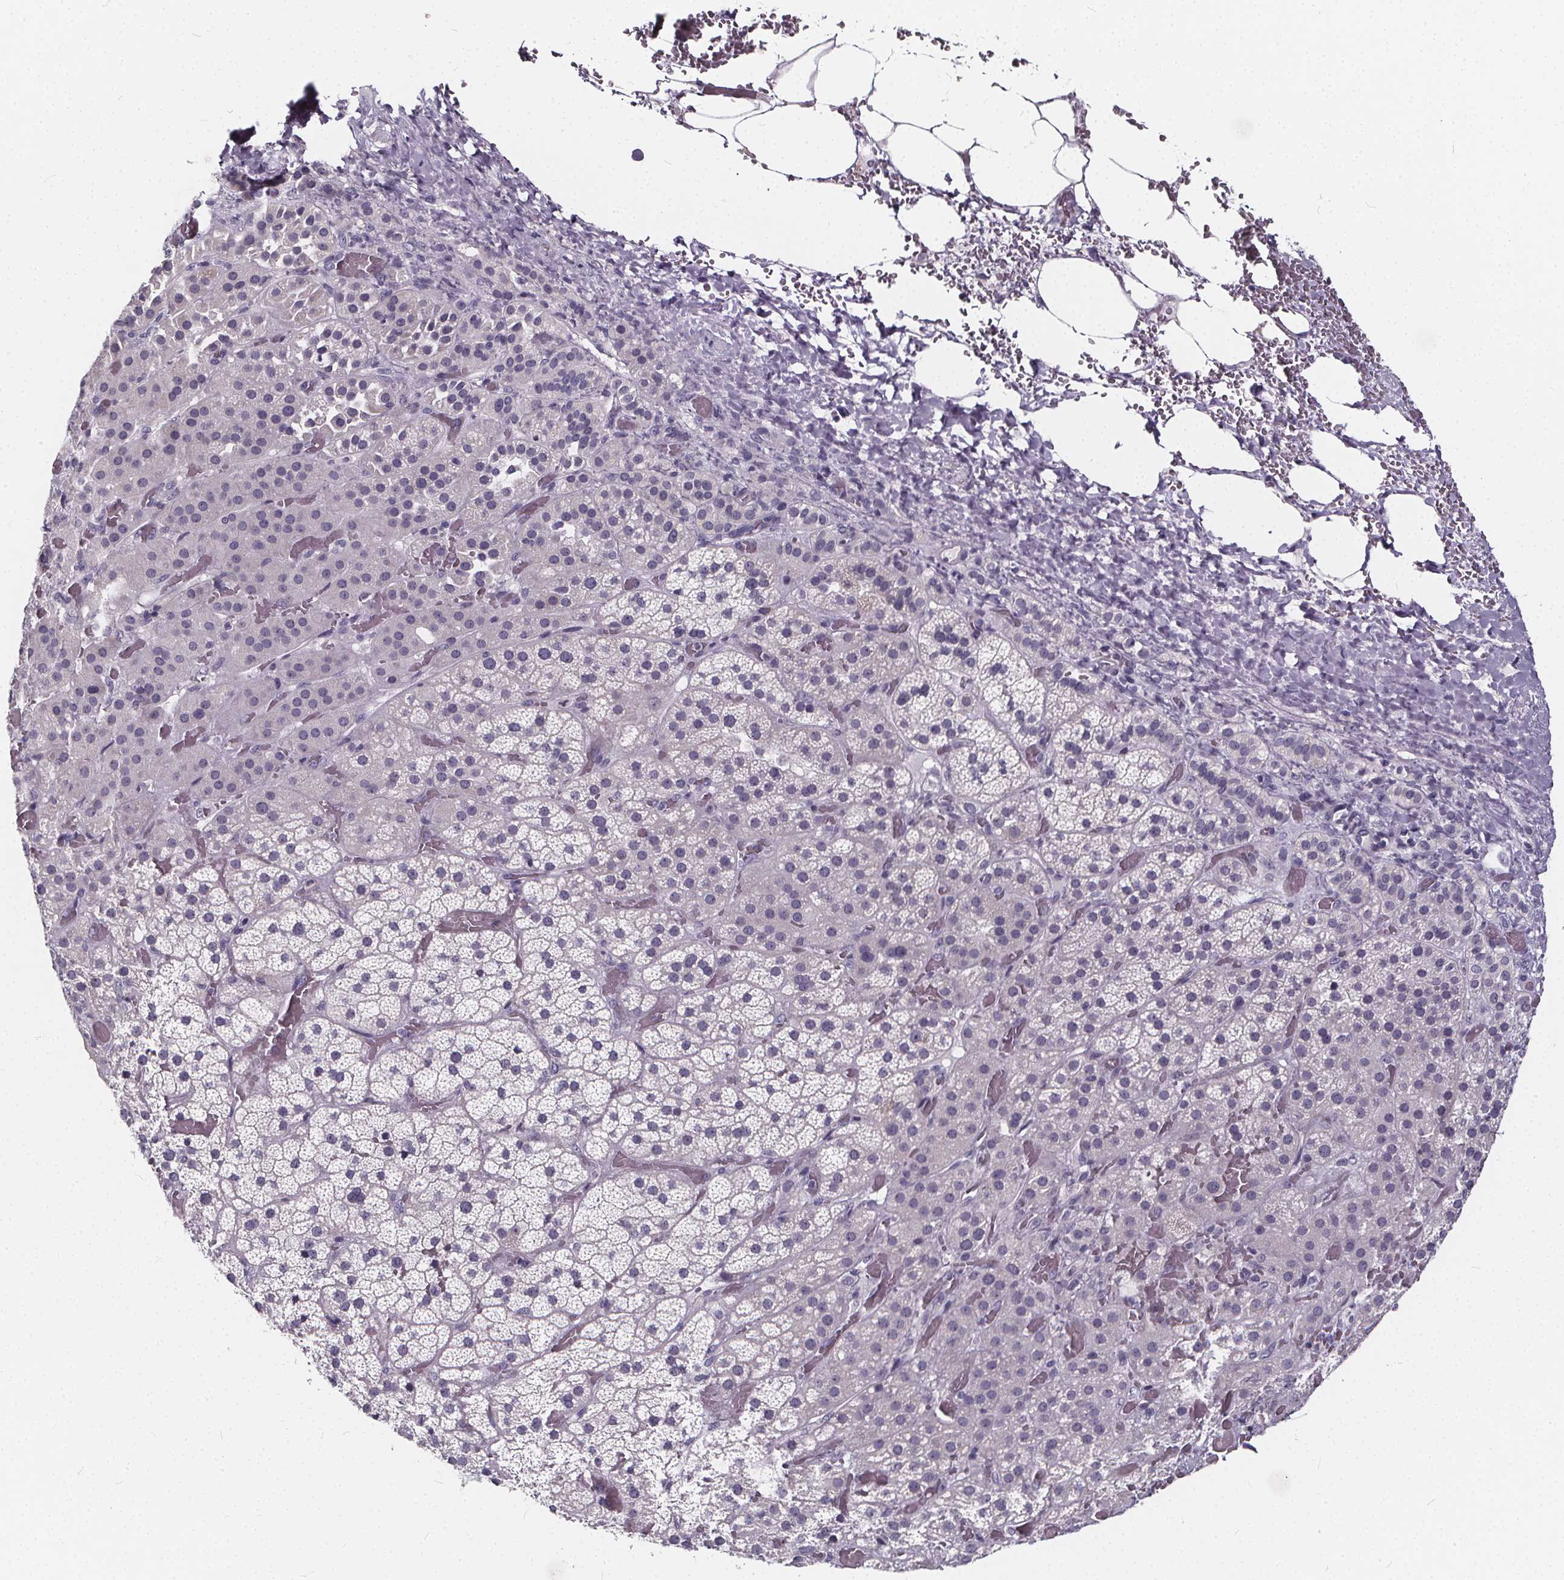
{"staining": {"intensity": "negative", "quantity": "none", "location": "none"}, "tissue": "adrenal gland", "cell_type": "Glandular cells", "image_type": "normal", "snomed": [{"axis": "morphology", "description": "Normal tissue, NOS"}, {"axis": "topography", "description": "Adrenal gland"}], "caption": "DAB (3,3'-diaminobenzidine) immunohistochemical staining of benign human adrenal gland reveals no significant expression in glandular cells.", "gene": "SPEF2", "patient": {"sex": "male", "age": 57}}